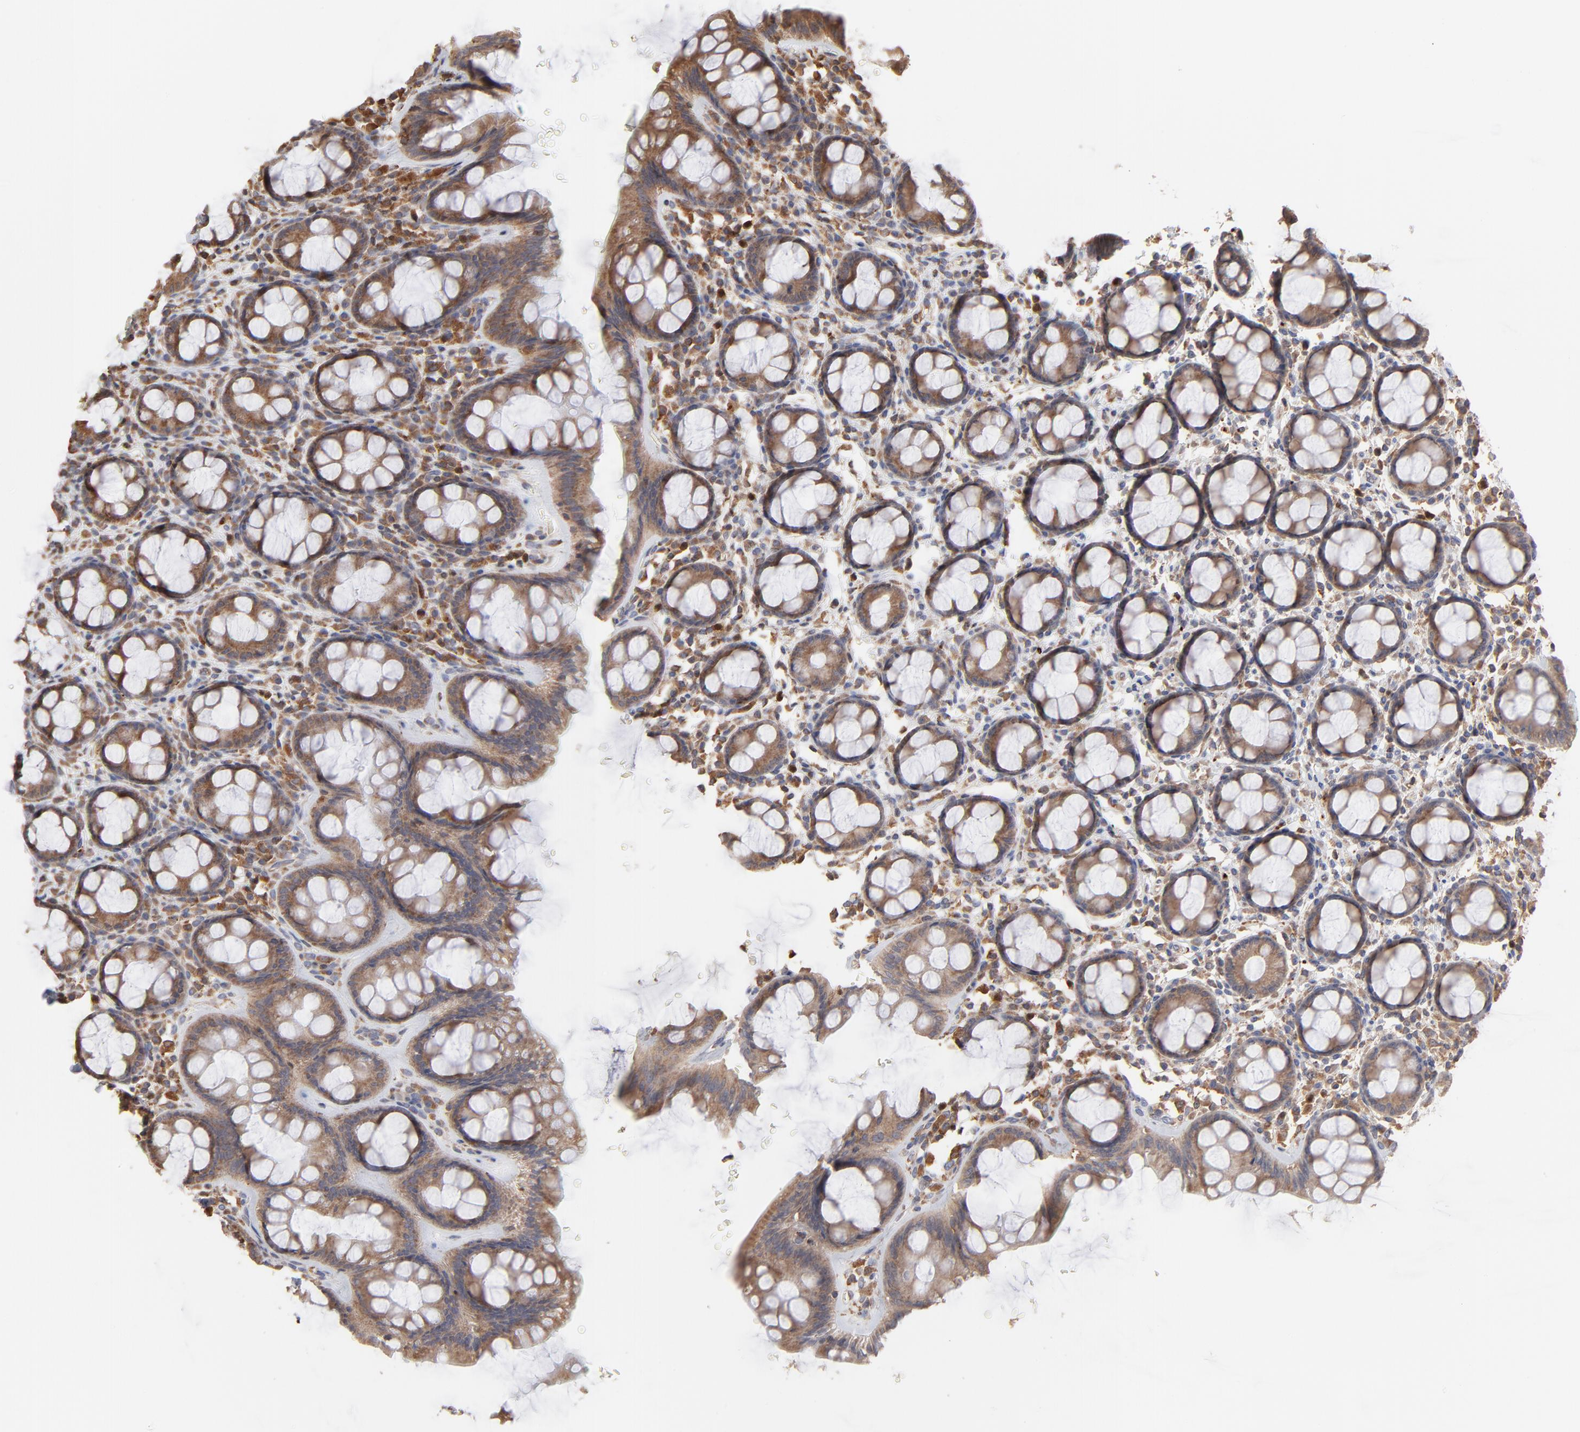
{"staining": {"intensity": "moderate", "quantity": ">75%", "location": "cytoplasmic/membranous"}, "tissue": "rectum", "cell_type": "Glandular cells", "image_type": "normal", "snomed": [{"axis": "morphology", "description": "Normal tissue, NOS"}, {"axis": "topography", "description": "Rectum"}], "caption": "Rectum stained with DAB (3,3'-diaminobenzidine) immunohistochemistry reveals medium levels of moderate cytoplasmic/membranous positivity in about >75% of glandular cells.", "gene": "RNF213", "patient": {"sex": "male", "age": 92}}